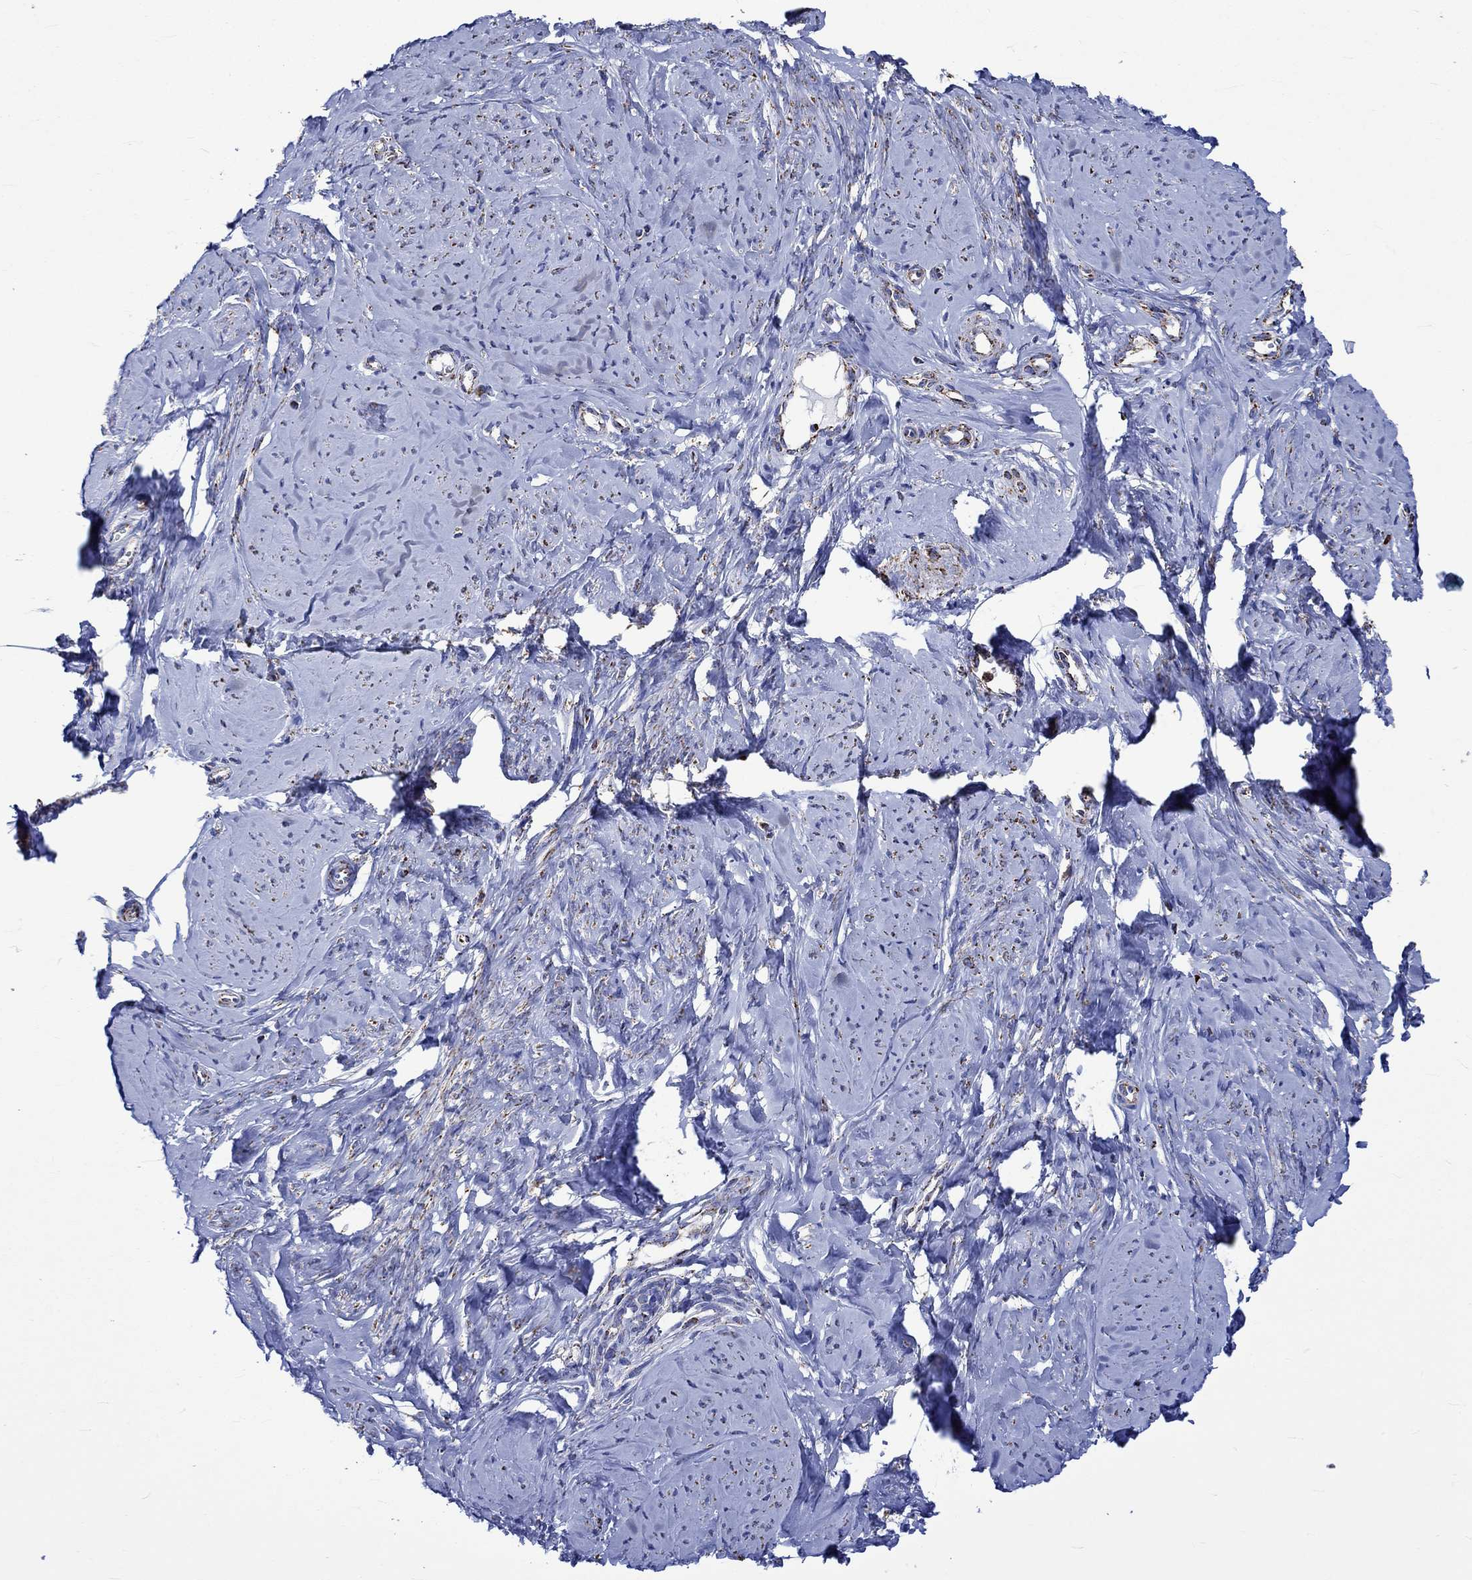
{"staining": {"intensity": "strong", "quantity": "25%-75%", "location": "cytoplasmic/membranous"}, "tissue": "smooth muscle", "cell_type": "Smooth muscle cells", "image_type": "normal", "snomed": [{"axis": "morphology", "description": "Normal tissue, NOS"}, {"axis": "topography", "description": "Smooth muscle"}], "caption": "High-power microscopy captured an IHC photomicrograph of normal smooth muscle, revealing strong cytoplasmic/membranous positivity in approximately 25%-75% of smooth muscle cells.", "gene": "RCE1", "patient": {"sex": "female", "age": 48}}